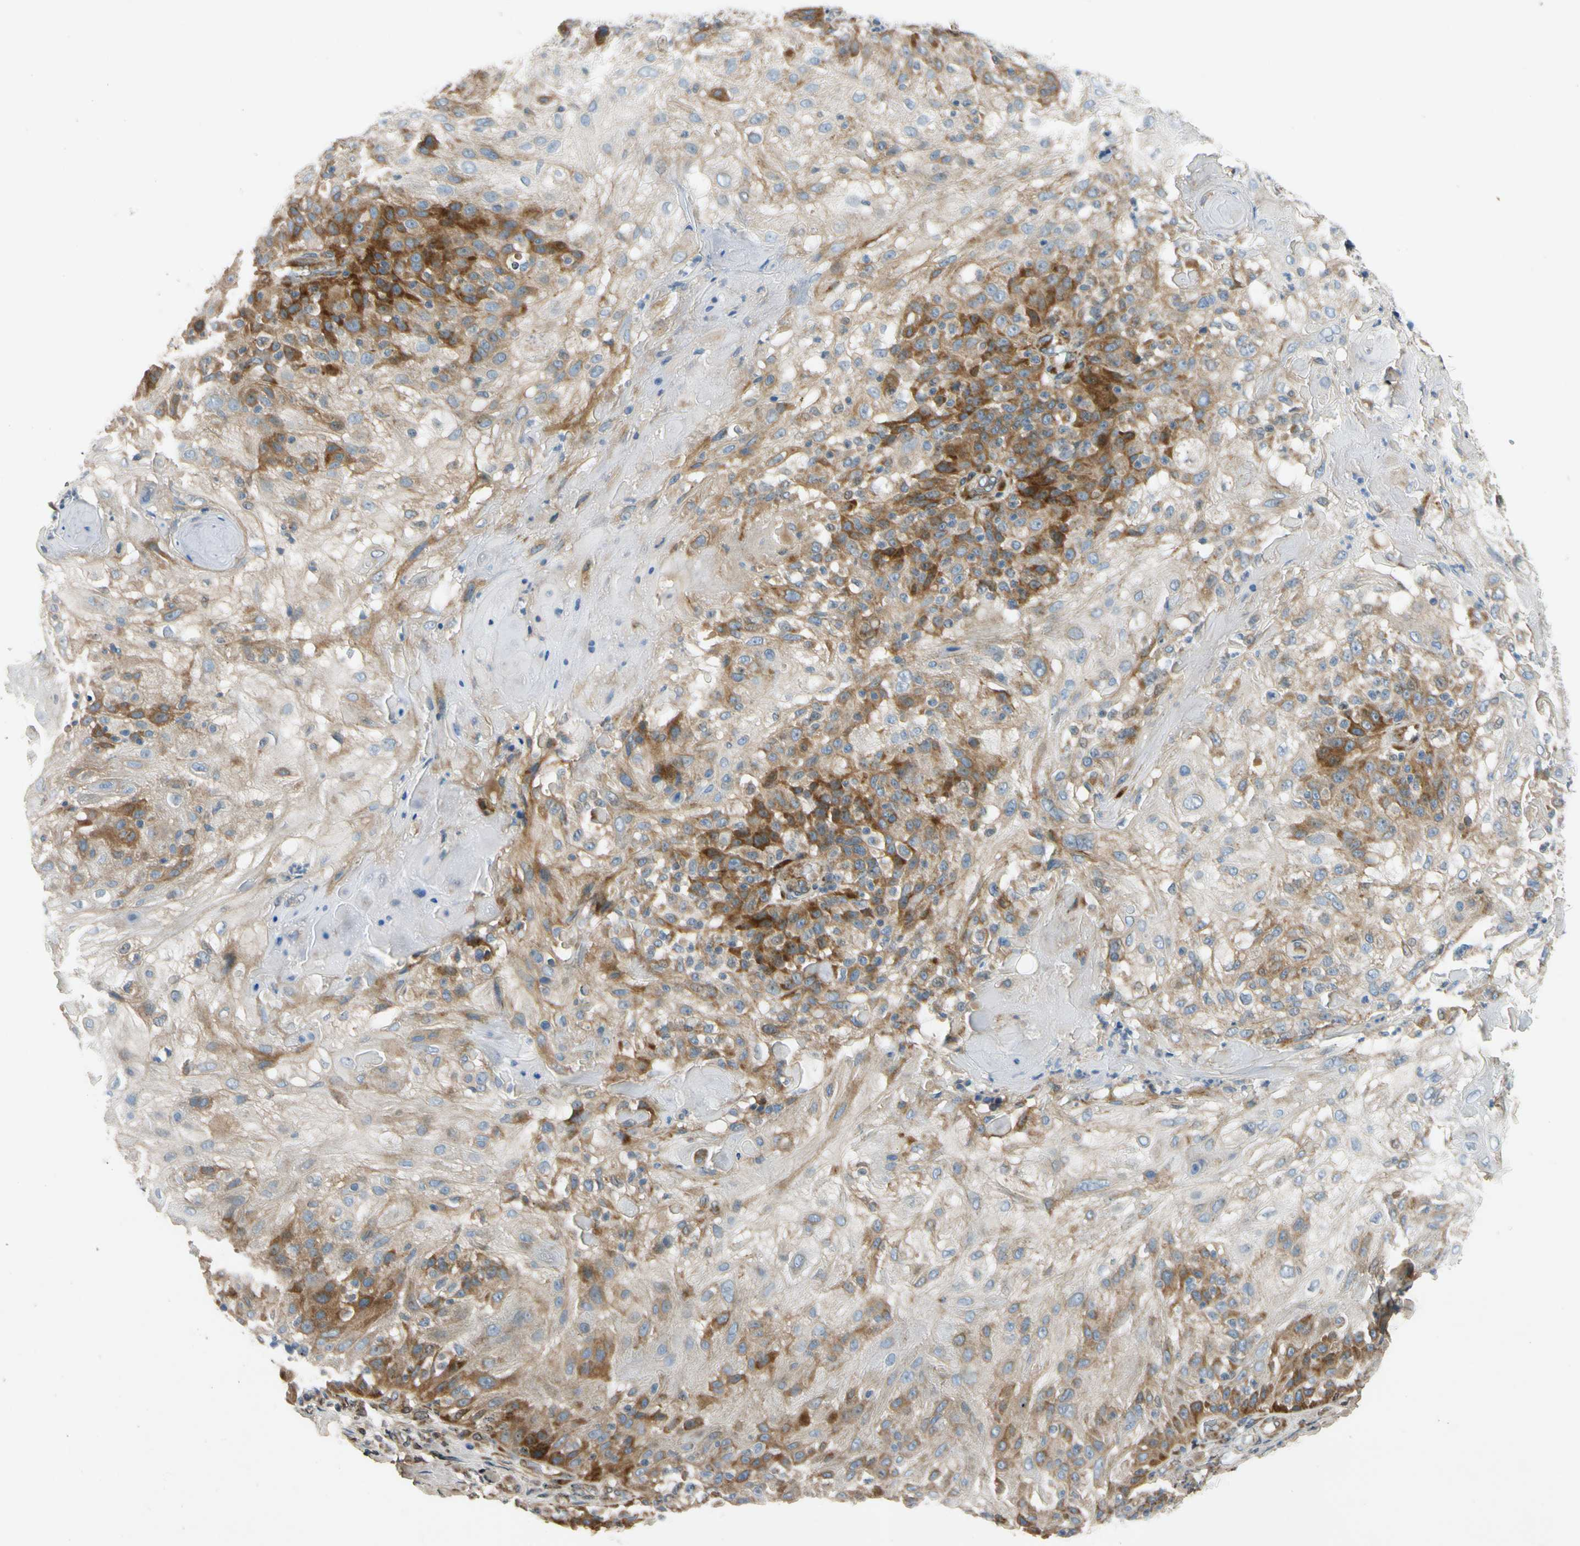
{"staining": {"intensity": "moderate", "quantity": ">75%", "location": "cytoplasmic/membranous"}, "tissue": "skin cancer", "cell_type": "Tumor cells", "image_type": "cancer", "snomed": [{"axis": "morphology", "description": "Normal tissue, NOS"}, {"axis": "morphology", "description": "Squamous cell carcinoma, NOS"}, {"axis": "topography", "description": "Skin"}], "caption": "IHC image of neoplastic tissue: human skin cancer stained using IHC displays medium levels of moderate protein expression localized specifically in the cytoplasmic/membranous of tumor cells, appearing as a cytoplasmic/membranous brown color.", "gene": "MST1R", "patient": {"sex": "female", "age": 83}}